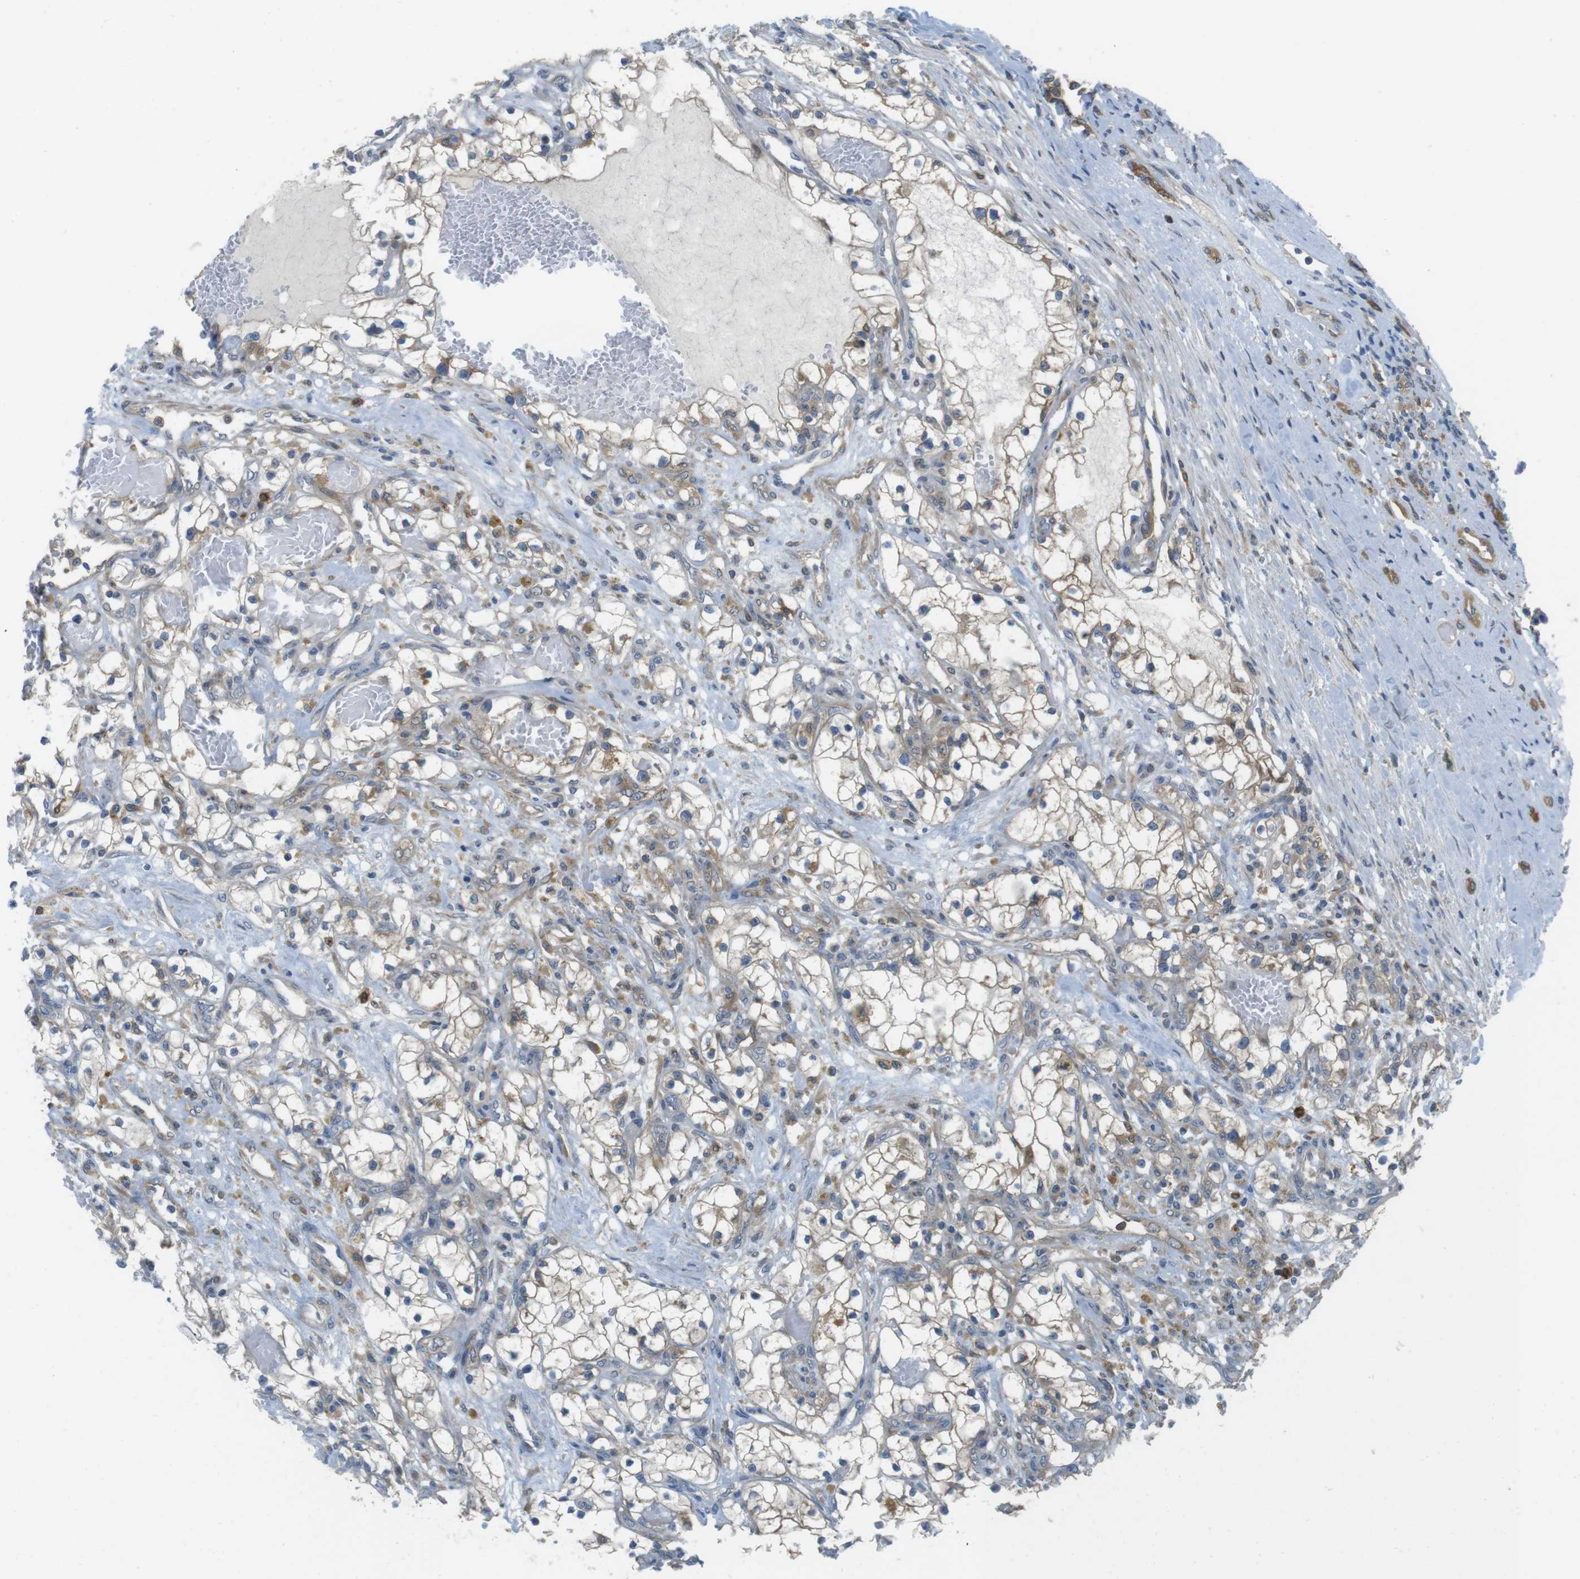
{"staining": {"intensity": "weak", "quantity": "<25%", "location": "cytoplasmic/membranous"}, "tissue": "renal cancer", "cell_type": "Tumor cells", "image_type": "cancer", "snomed": [{"axis": "morphology", "description": "Adenocarcinoma, NOS"}, {"axis": "topography", "description": "Kidney"}], "caption": "Human renal adenocarcinoma stained for a protein using immunohistochemistry (IHC) exhibits no expression in tumor cells.", "gene": "MTHFD1", "patient": {"sex": "male", "age": 68}}